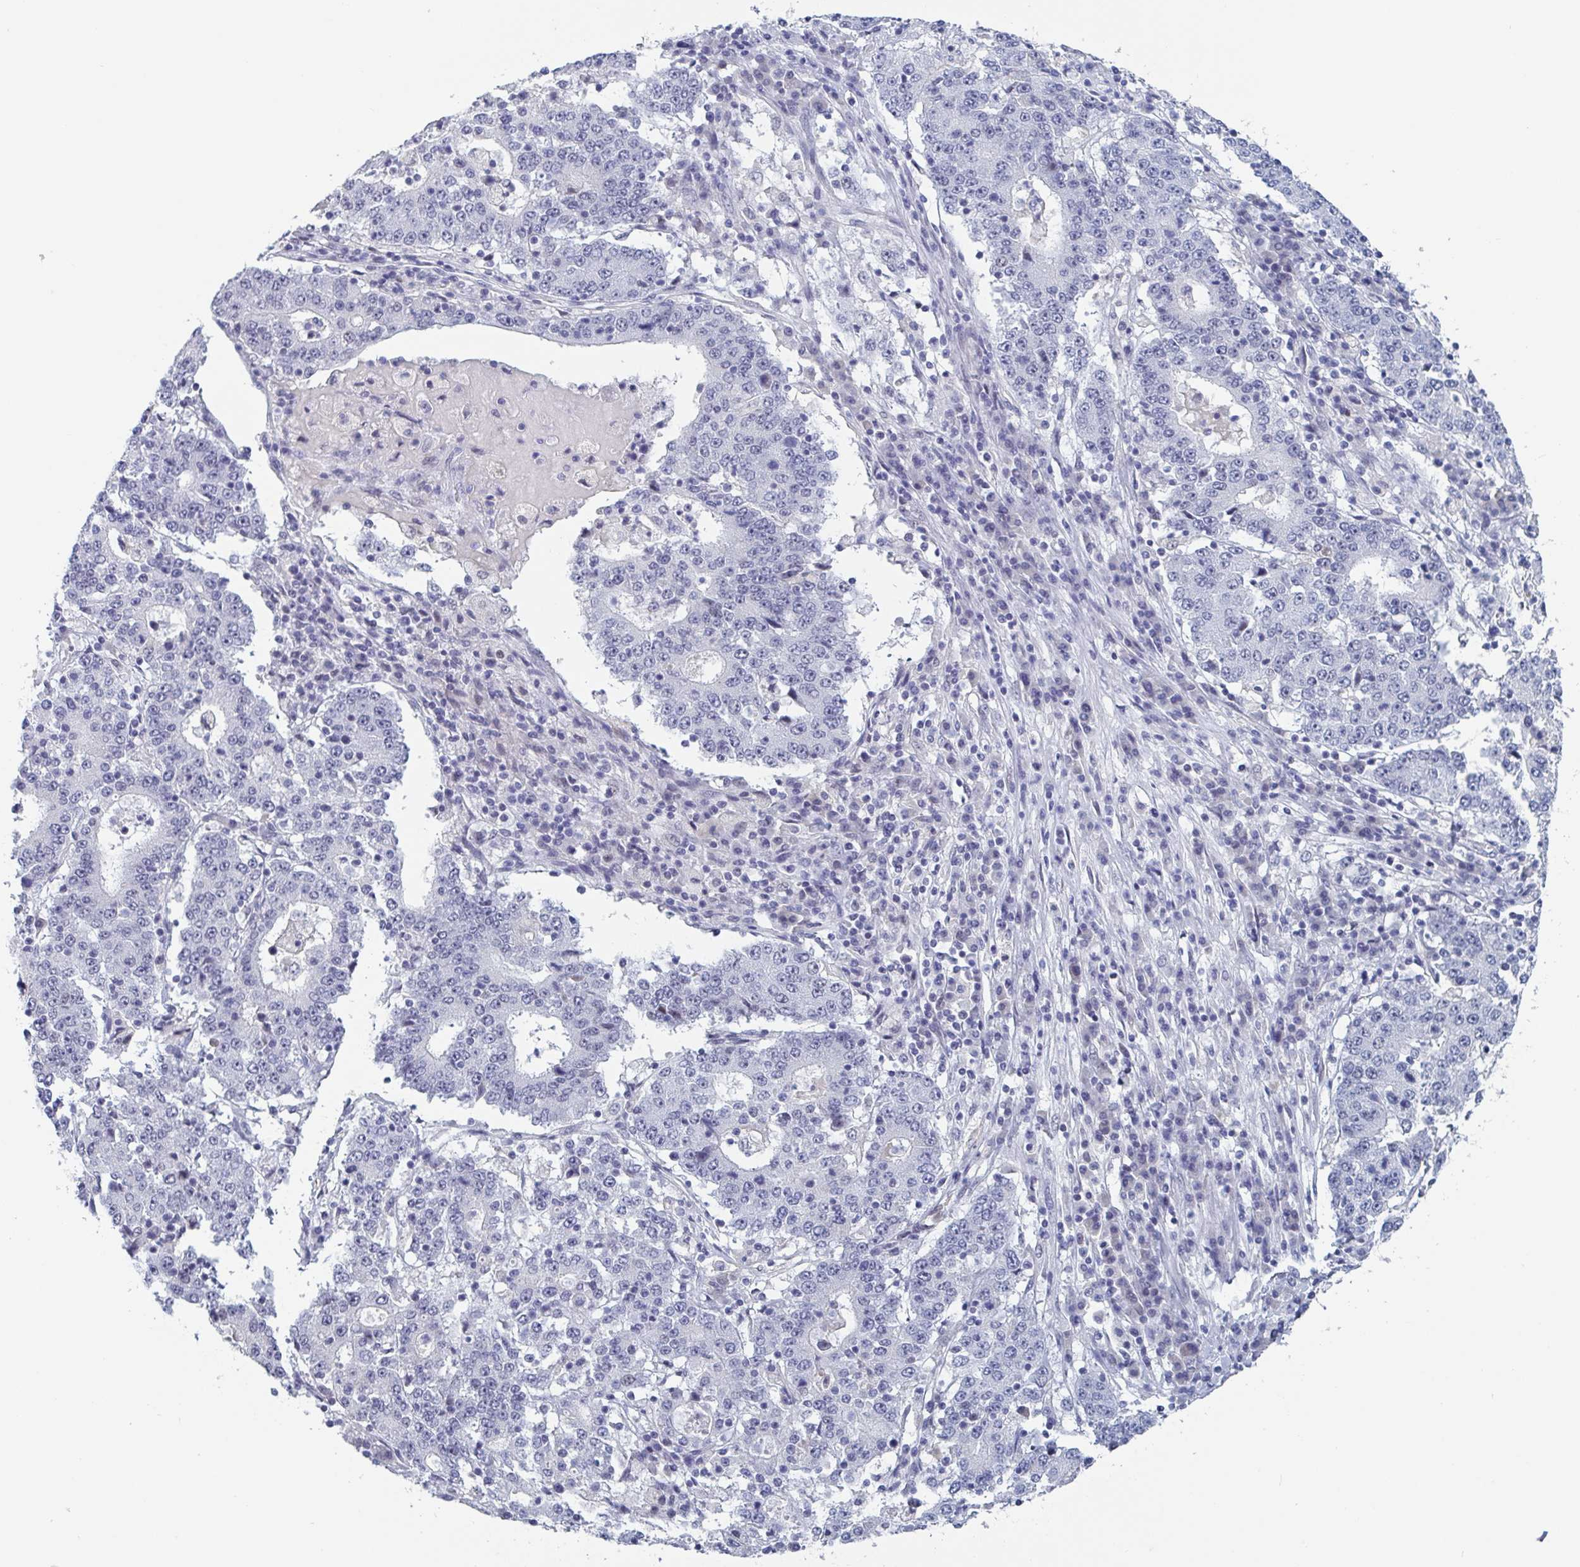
{"staining": {"intensity": "negative", "quantity": "none", "location": "none"}, "tissue": "stomach cancer", "cell_type": "Tumor cells", "image_type": "cancer", "snomed": [{"axis": "morphology", "description": "Adenocarcinoma, NOS"}, {"axis": "topography", "description": "Stomach"}], "caption": "Human adenocarcinoma (stomach) stained for a protein using immunohistochemistry (IHC) displays no expression in tumor cells.", "gene": "KDM4D", "patient": {"sex": "male", "age": 59}}